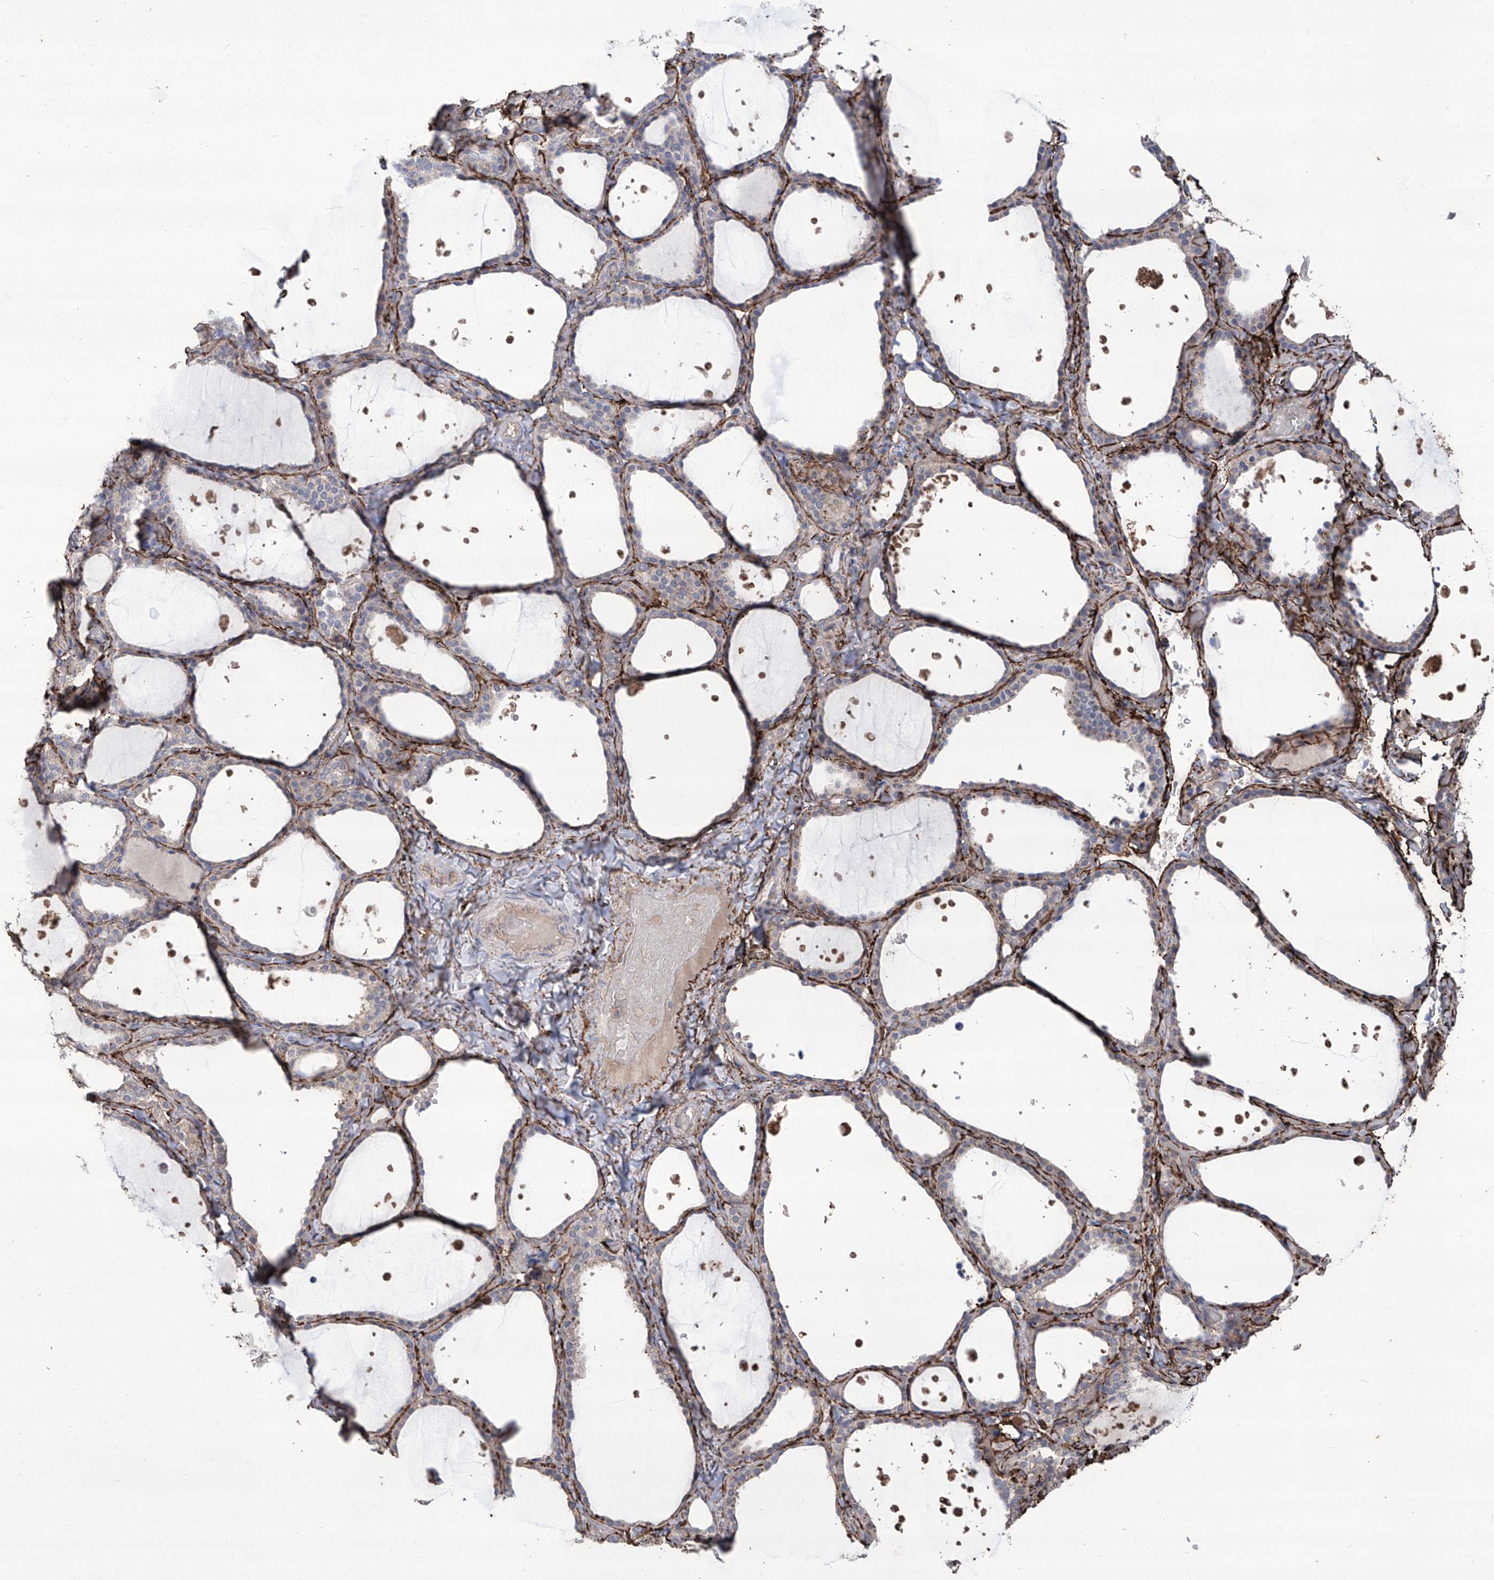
{"staining": {"intensity": "negative", "quantity": "none", "location": "none"}, "tissue": "thyroid gland", "cell_type": "Glandular cells", "image_type": "normal", "snomed": [{"axis": "morphology", "description": "Normal tissue, NOS"}, {"axis": "topography", "description": "Thyroid gland"}], "caption": "The micrograph demonstrates no staining of glandular cells in unremarkable thyroid gland.", "gene": "TXNIP", "patient": {"sex": "female", "age": 44}}